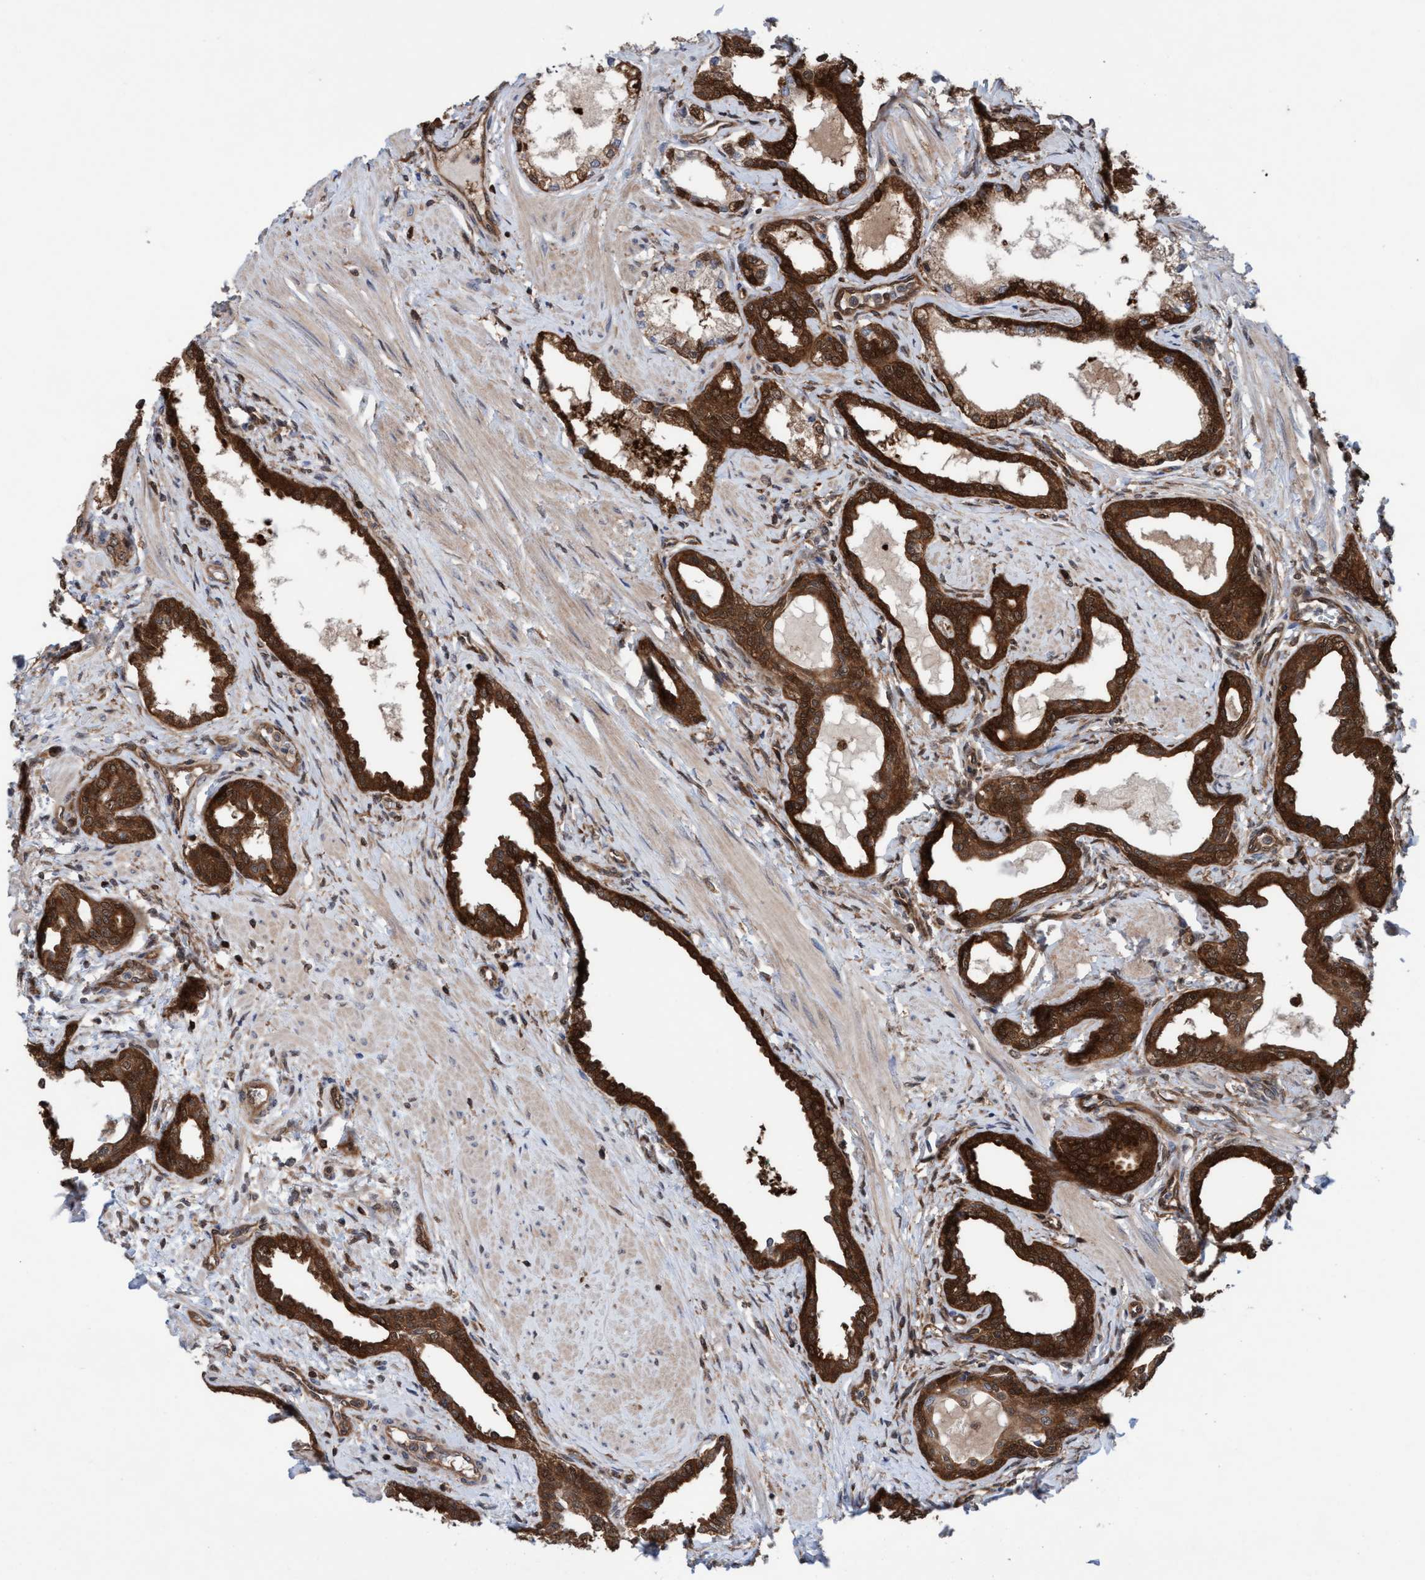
{"staining": {"intensity": "strong", "quantity": ">75%", "location": "cytoplasmic/membranous"}, "tissue": "prostate cancer", "cell_type": "Tumor cells", "image_type": "cancer", "snomed": [{"axis": "morphology", "description": "Adenocarcinoma, High grade"}, {"axis": "topography", "description": "Prostate"}], "caption": "Immunohistochemical staining of high-grade adenocarcinoma (prostate) exhibits high levels of strong cytoplasmic/membranous positivity in approximately >75% of tumor cells.", "gene": "GLOD4", "patient": {"sex": "male", "age": 52}}